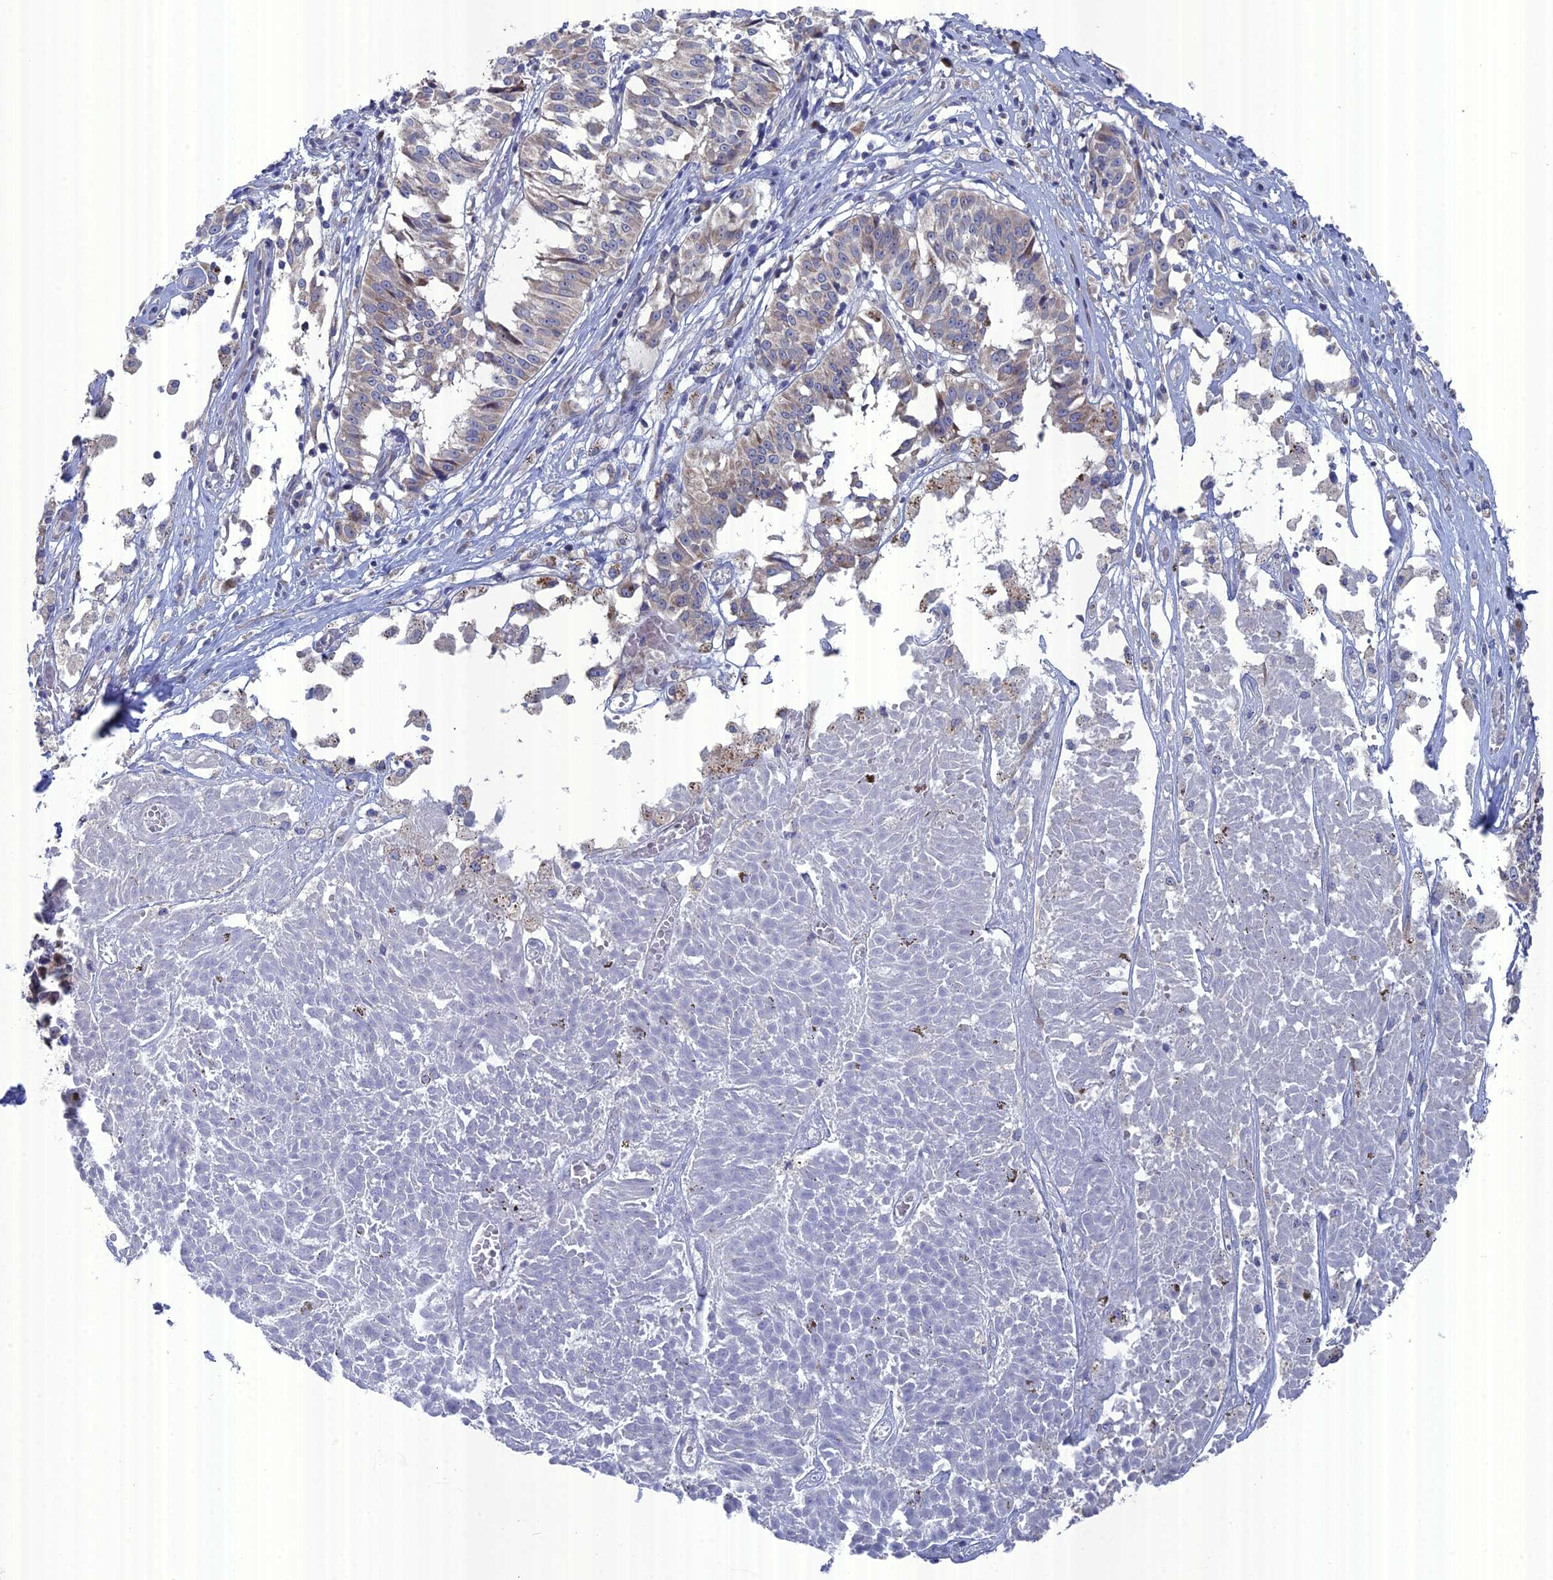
{"staining": {"intensity": "negative", "quantity": "none", "location": "none"}, "tissue": "melanoma", "cell_type": "Tumor cells", "image_type": "cancer", "snomed": [{"axis": "morphology", "description": "Malignant melanoma, NOS"}, {"axis": "topography", "description": "Skin"}], "caption": "The IHC micrograph has no significant positivity in tumor cells of malignant melanoma tissue.", "gene": "TMEM161A", "patient": {"sex": "female", "age": 72}}